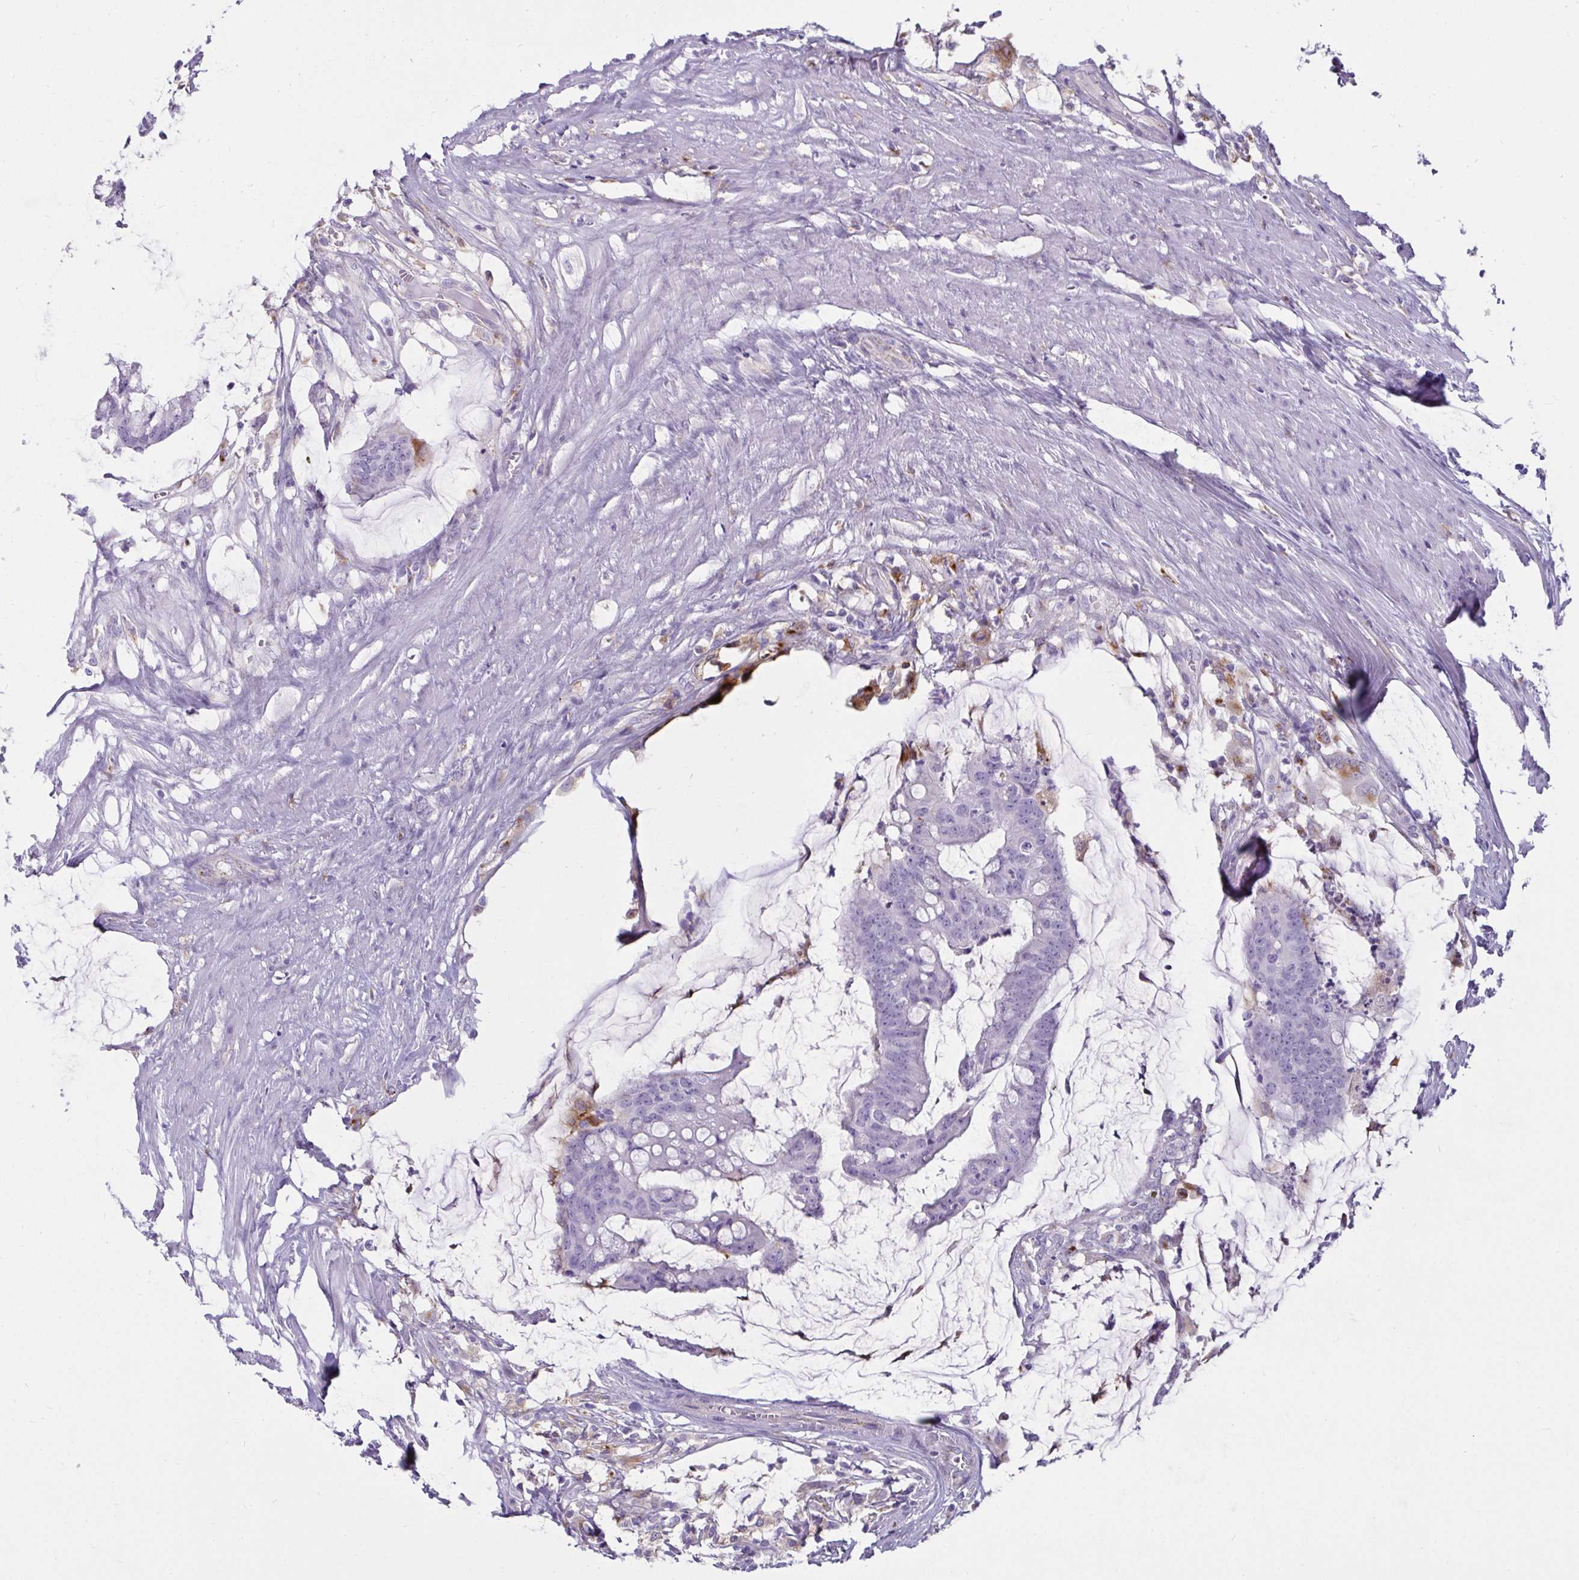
{"staining": {"intensity": "negative", "quantity": "none", "location": "none"}, "tissue": "colorectal cancer", "cell_type": "Tumor cells", "image_type": "cancer", "snomed": [{"axis": "morphology", "description": "Adenocarcinoma, NOS"}, {"axis": "topography", "description": "Colon"}], "caption": "Tumor cells are negative for brown protein staining in adenocarcinoma (colorectal).", "gene": "CTSZ", "patient": {"sex": "male", "age": 62}}